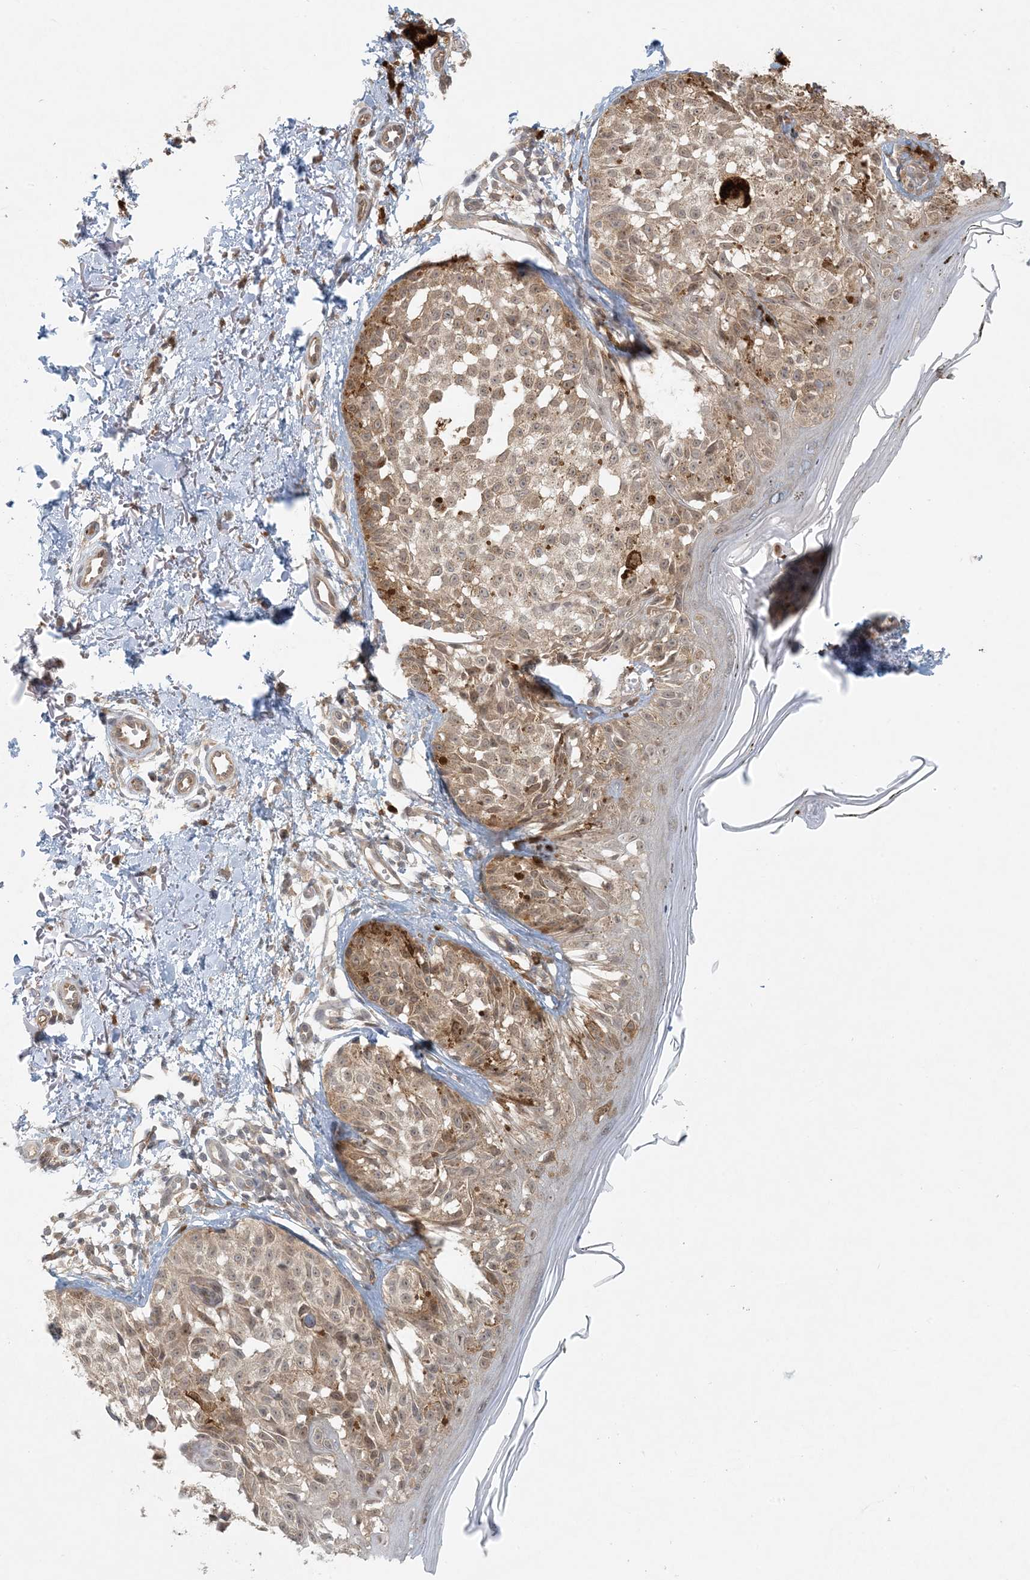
{"staining": {"intensity": "moderate", "quantity": ">75%", "location": "cytoplasmic/membranous"}, "tissue": "melanoma", "cell_type": "Tumor cells", "image_type": "cancer", "snomed": [{"axis": "morphology", "description": "Malignant melanoma, NOS"}, {"axis": "topography", "description": "Skin"}], "caption": "A micrograph of malignant melanoma stained for a protein shows moderate cytoplasmic/membranous brown staining in tumor cells. Nuclei are stained in blue.", "gene": "OBI1", "patient": {"sex": "female", "age": 50}}